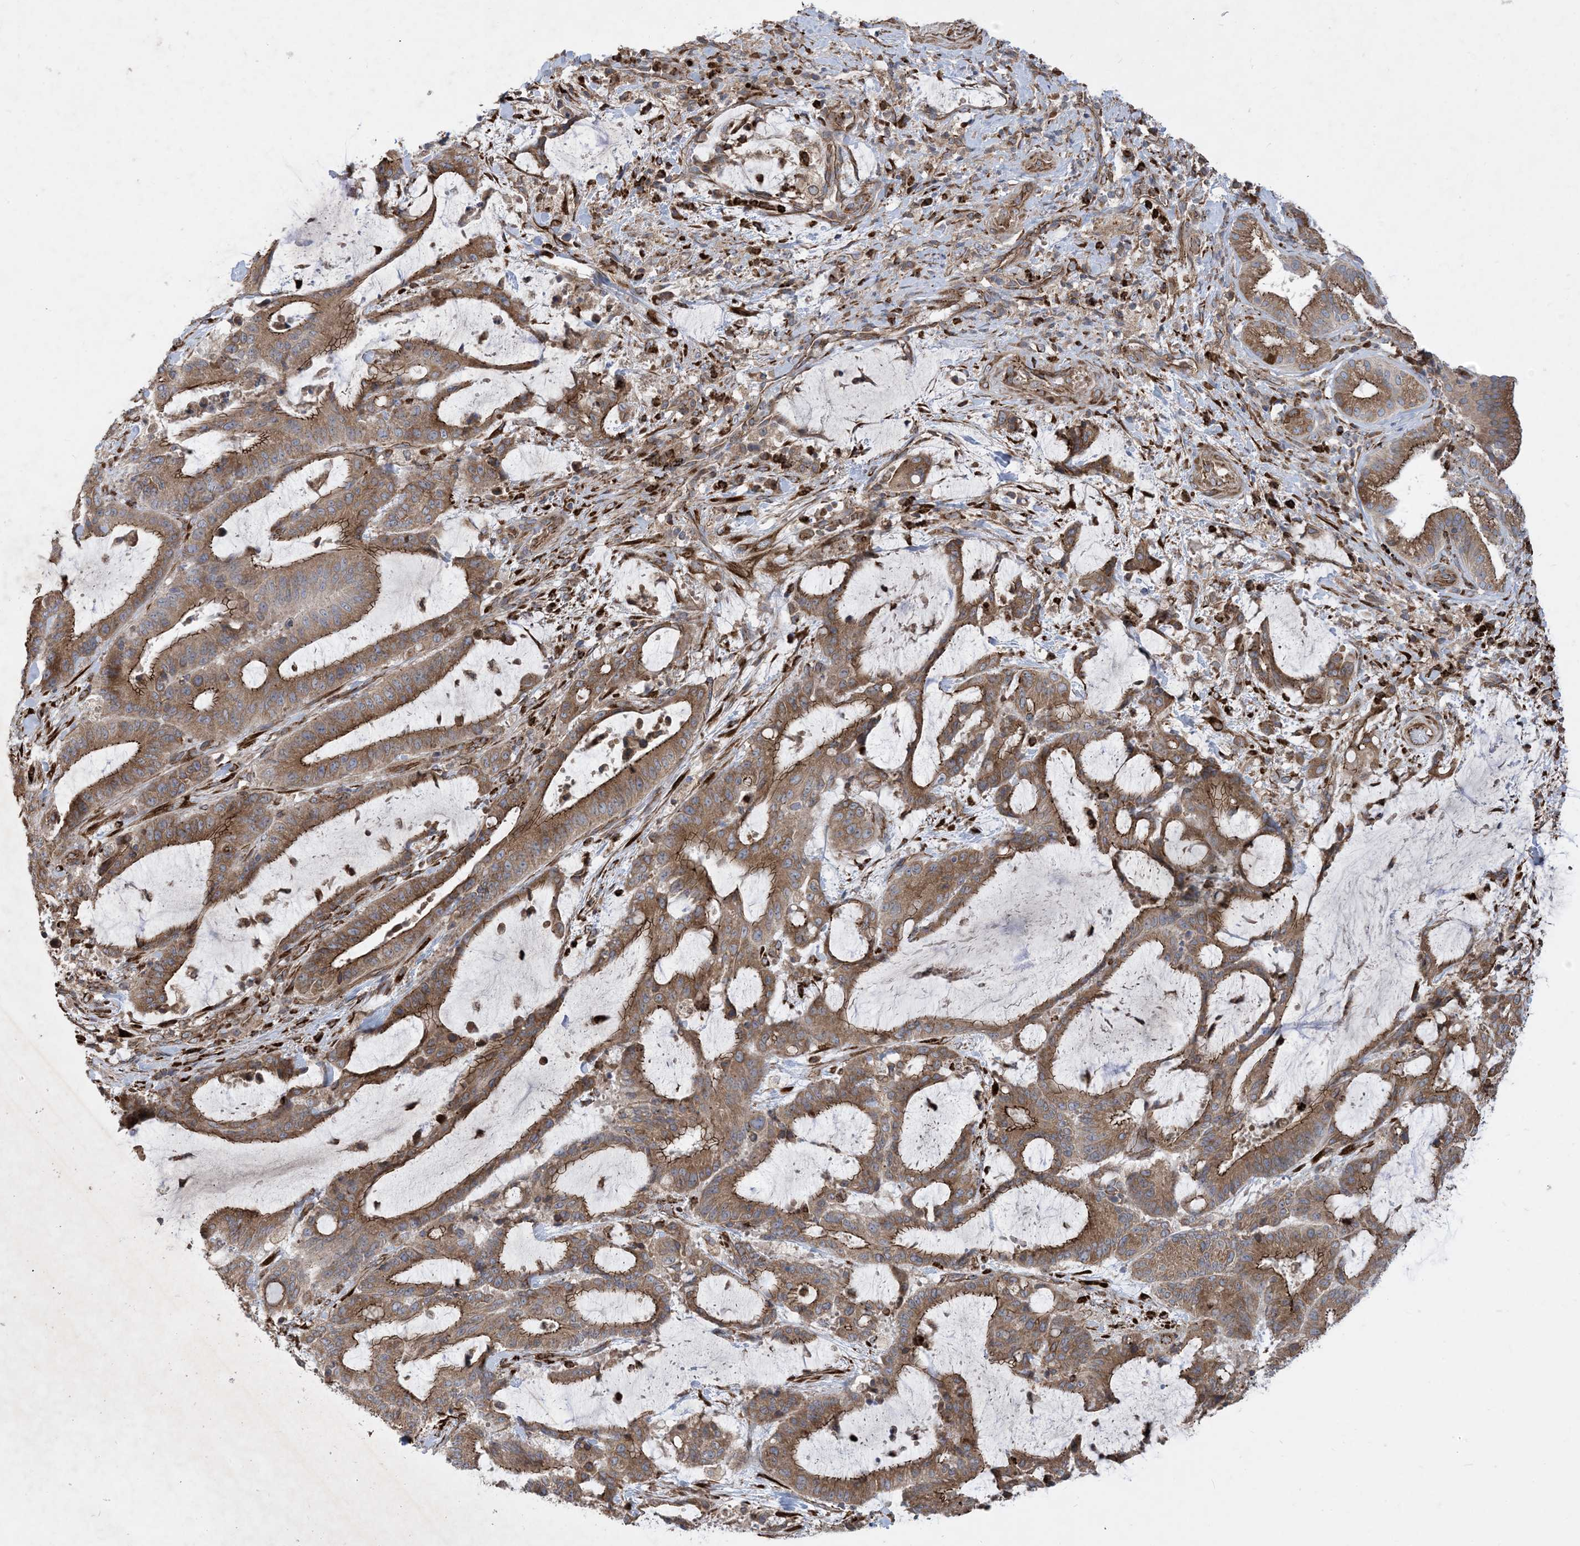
{"staining": {"intensity": "moderate", "quantity": ">75%", "location": "cytoplasmic/membranous"}, "tissue": "liver cancer", "cell_type": "Tumor cells", "image_type": "cancer", "snomed": [{"axis": "morphology", "description": "Normal tissue, NOS"}, {"axis": "morphology", "description": "Cholangiocarcinoma"}, {"axis": "topography", "description": "Liver"}, {"axis": "topography", "description": "Peripheral nerve tissue"}], "caption": "Protein staining shows moderate cytoplasmic/membranous positivity in approximately >75% of tumor cells in cholangiocarcinoma (liver).", "gene": "OTOP1", "patient": {"sex": "female", "age": 73}}